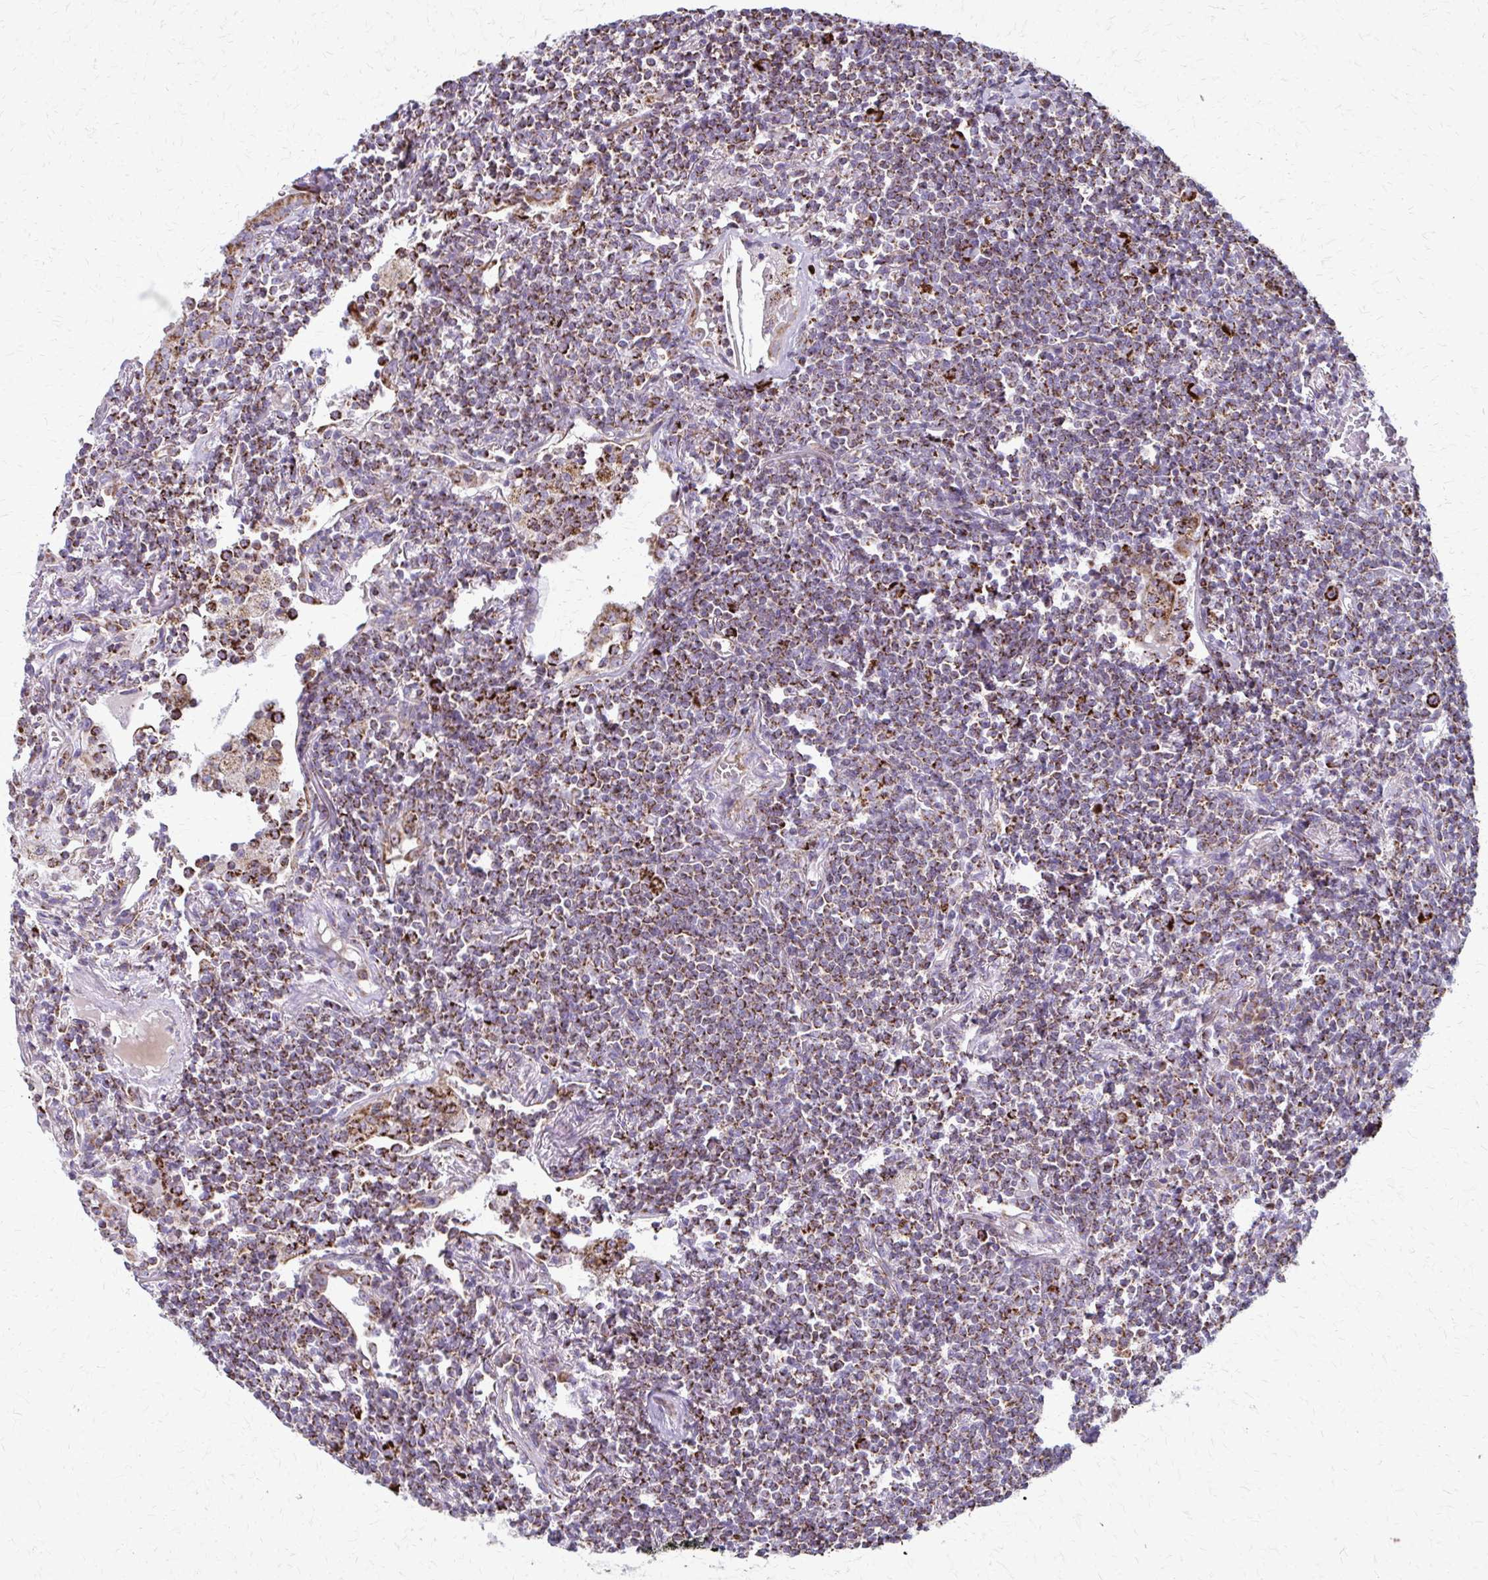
{"staining": {"intensity": "moderate", "quantity": ">75%", "location": "cytoplasmic/membranous"}, "tissue": "lymphoma", "cell_type": "Tumor cells", "image_type": "cancer", "snomed": [{"axis": "morphology", "description": "Malignant lymphoma, non-Hodgkin's type, Low grade"}, {"axis": "topography", "description": "Lung"}], "caption": "Lymphoma stained with a protein marker demonstrates moderate staining in tumor cells.", "gene": "TVP23A", "patient": {"sex": "female", "age": 71}}